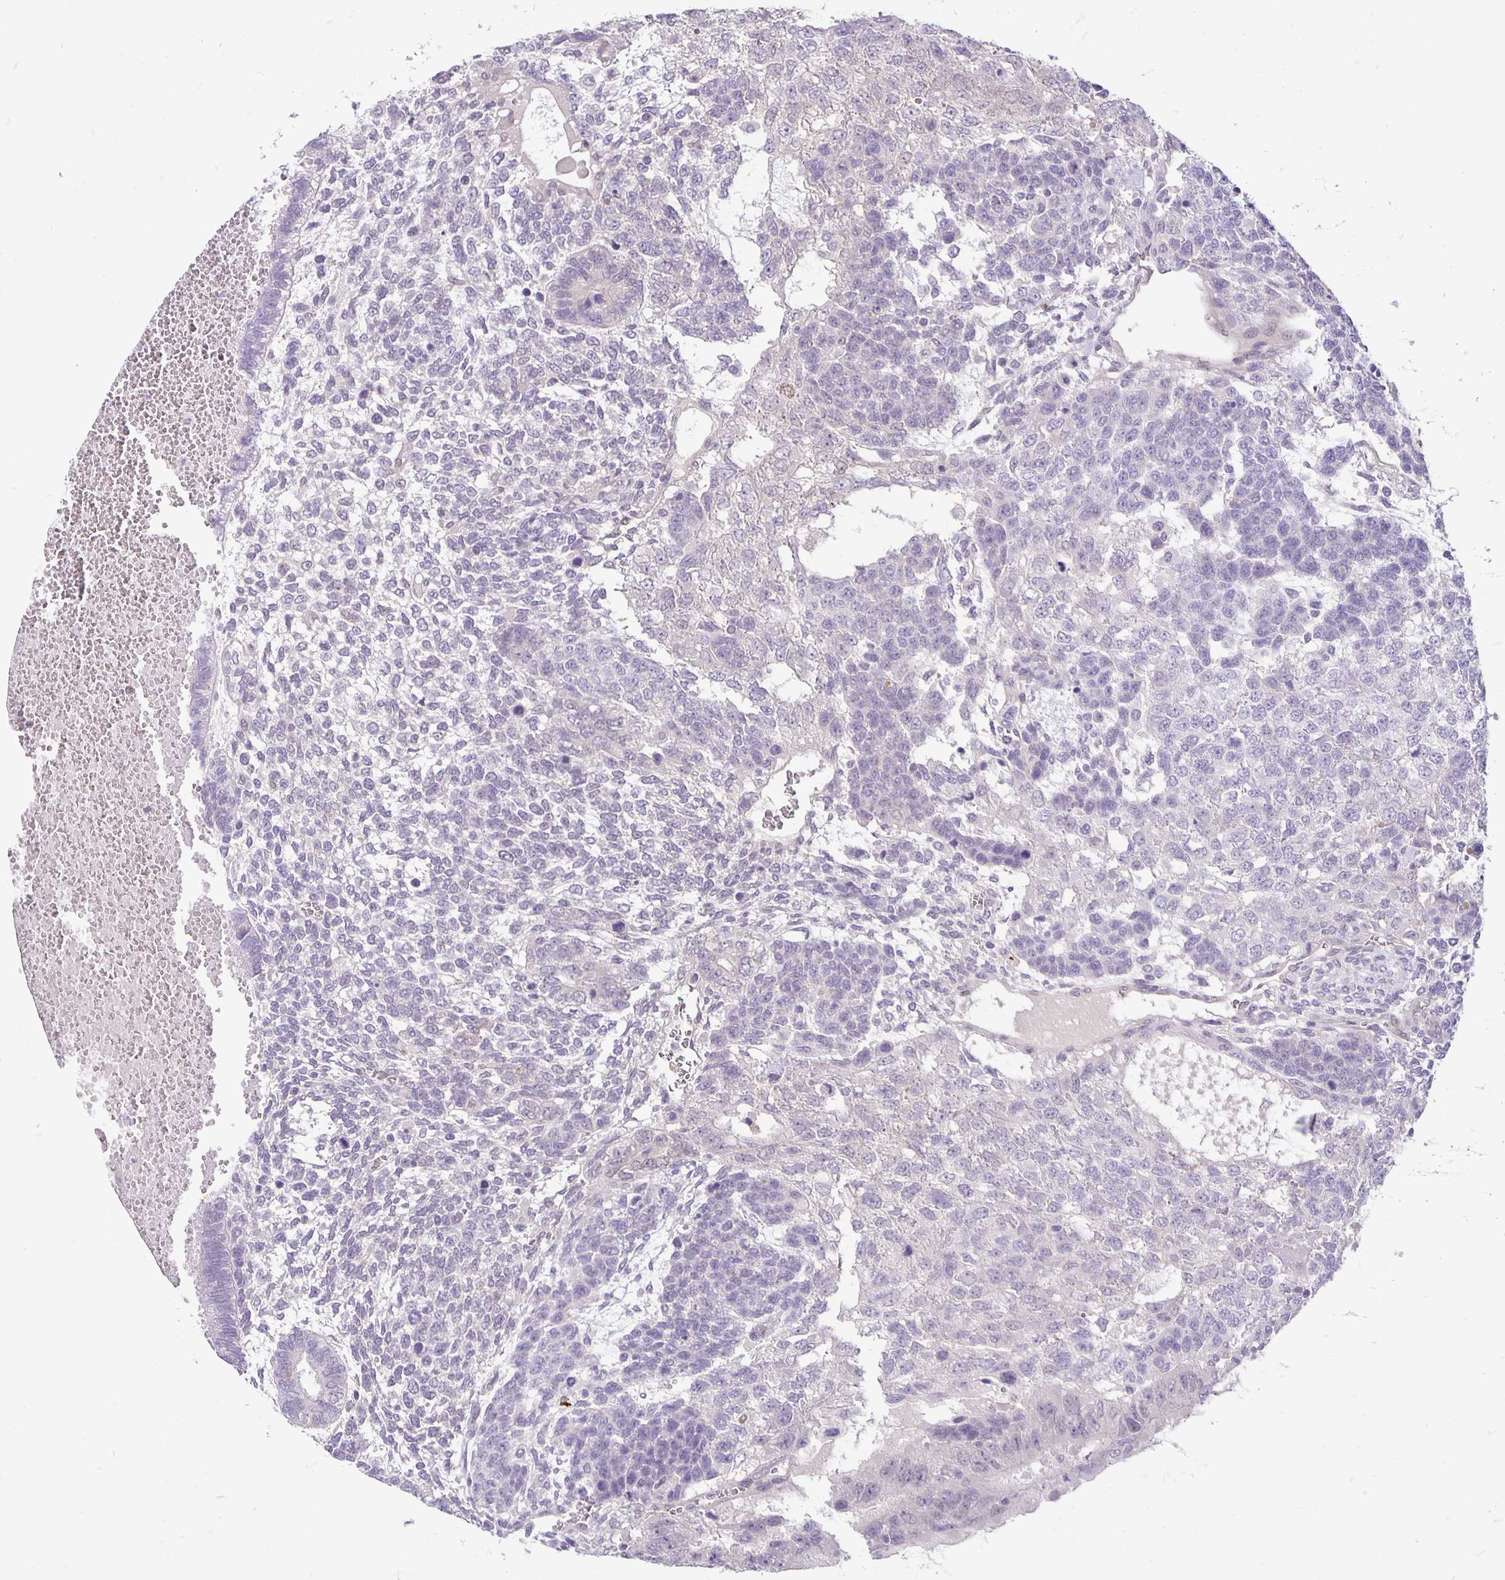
{"staining": {"intensity": "negative", "quantity": "none", "location": "none"}, "tissue": "testis cancer", "cell_type": "Tumor cells", "image_type": "cancer", "snomed": [{"axis": "morphology", "description": "Normal tissue, NOS"}, {"axis": "morphology", "description": "Carcinoma, Embryonal, NOS"}, {"axis": "topography", "description": "Testis"}, {"axis": "topography", "description": "Epididymis"}], "caption": "DAB (3,3'-diaminobenzidine) immunohistochemical staining of human testis cancer (embryonal carcinoma) shows no significant expression in tumor cells.", "gene": "TAX1BP3", "patient": {"sex": "male", "age": 23}}